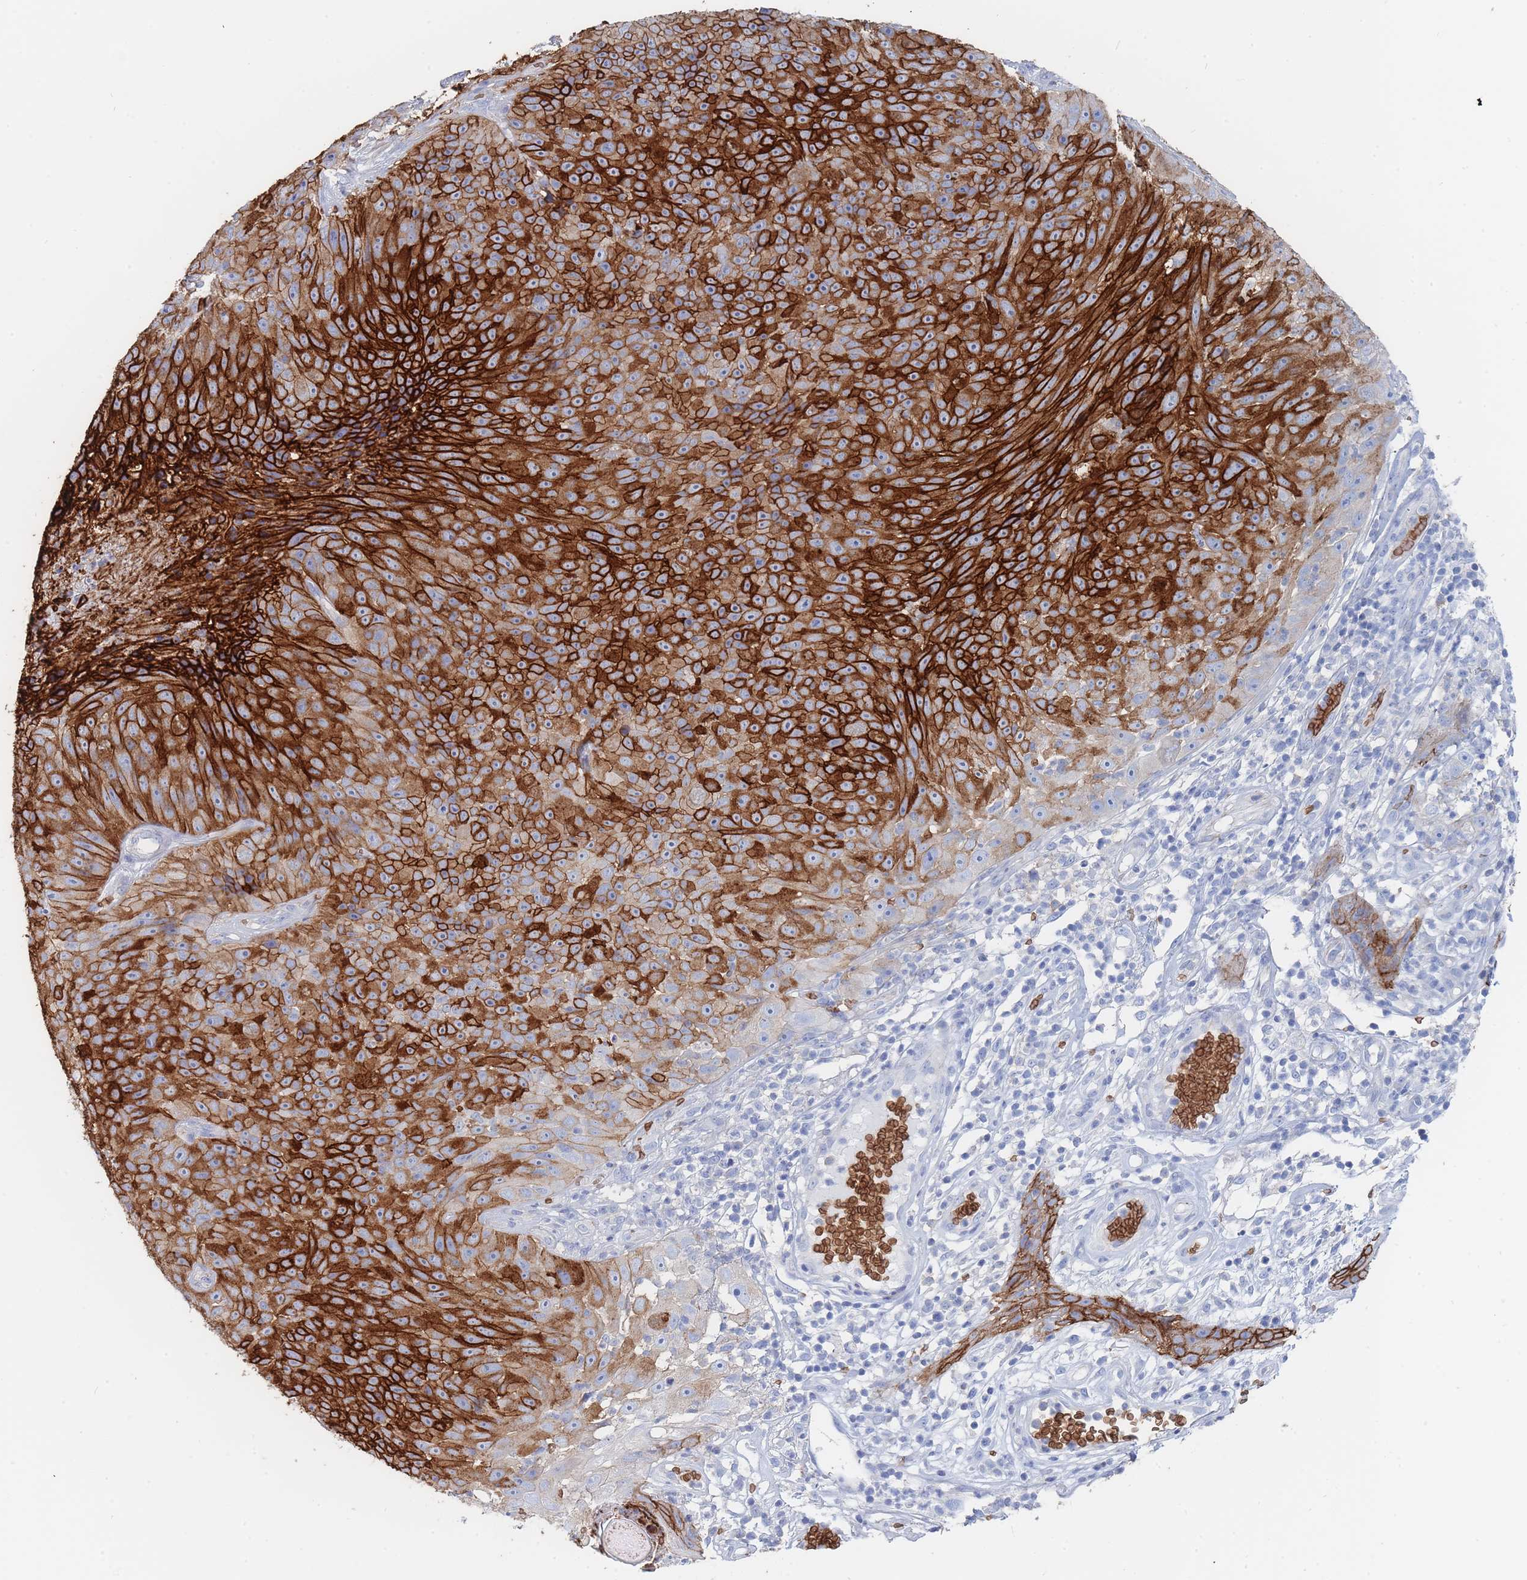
{"staining": {"intensity": "strong", "quantity": ">75%", "location": "cytoplasmic/membranous"}, "tissue": "skin cancer", "cell_type": "Tumor cells", "image_type": "cancer", "snomed": [{"axis": "morphology", "description": "Squamous cell carcinoma, NOS"}, {"axis": "topography", "description": "Skin"}], "caption": "Protein expression by IHC displays strong cytoplasmic/membranous expression in about >75% of tumor cells in skin cancer (squamous cell carcinoma). Using DAB (brown) and hematoxylin (blue) stains, captured at high magnification using brightfield microscopy.", "gene": "SLC2A1", "patient": {"sex": "female", "age": 87}}